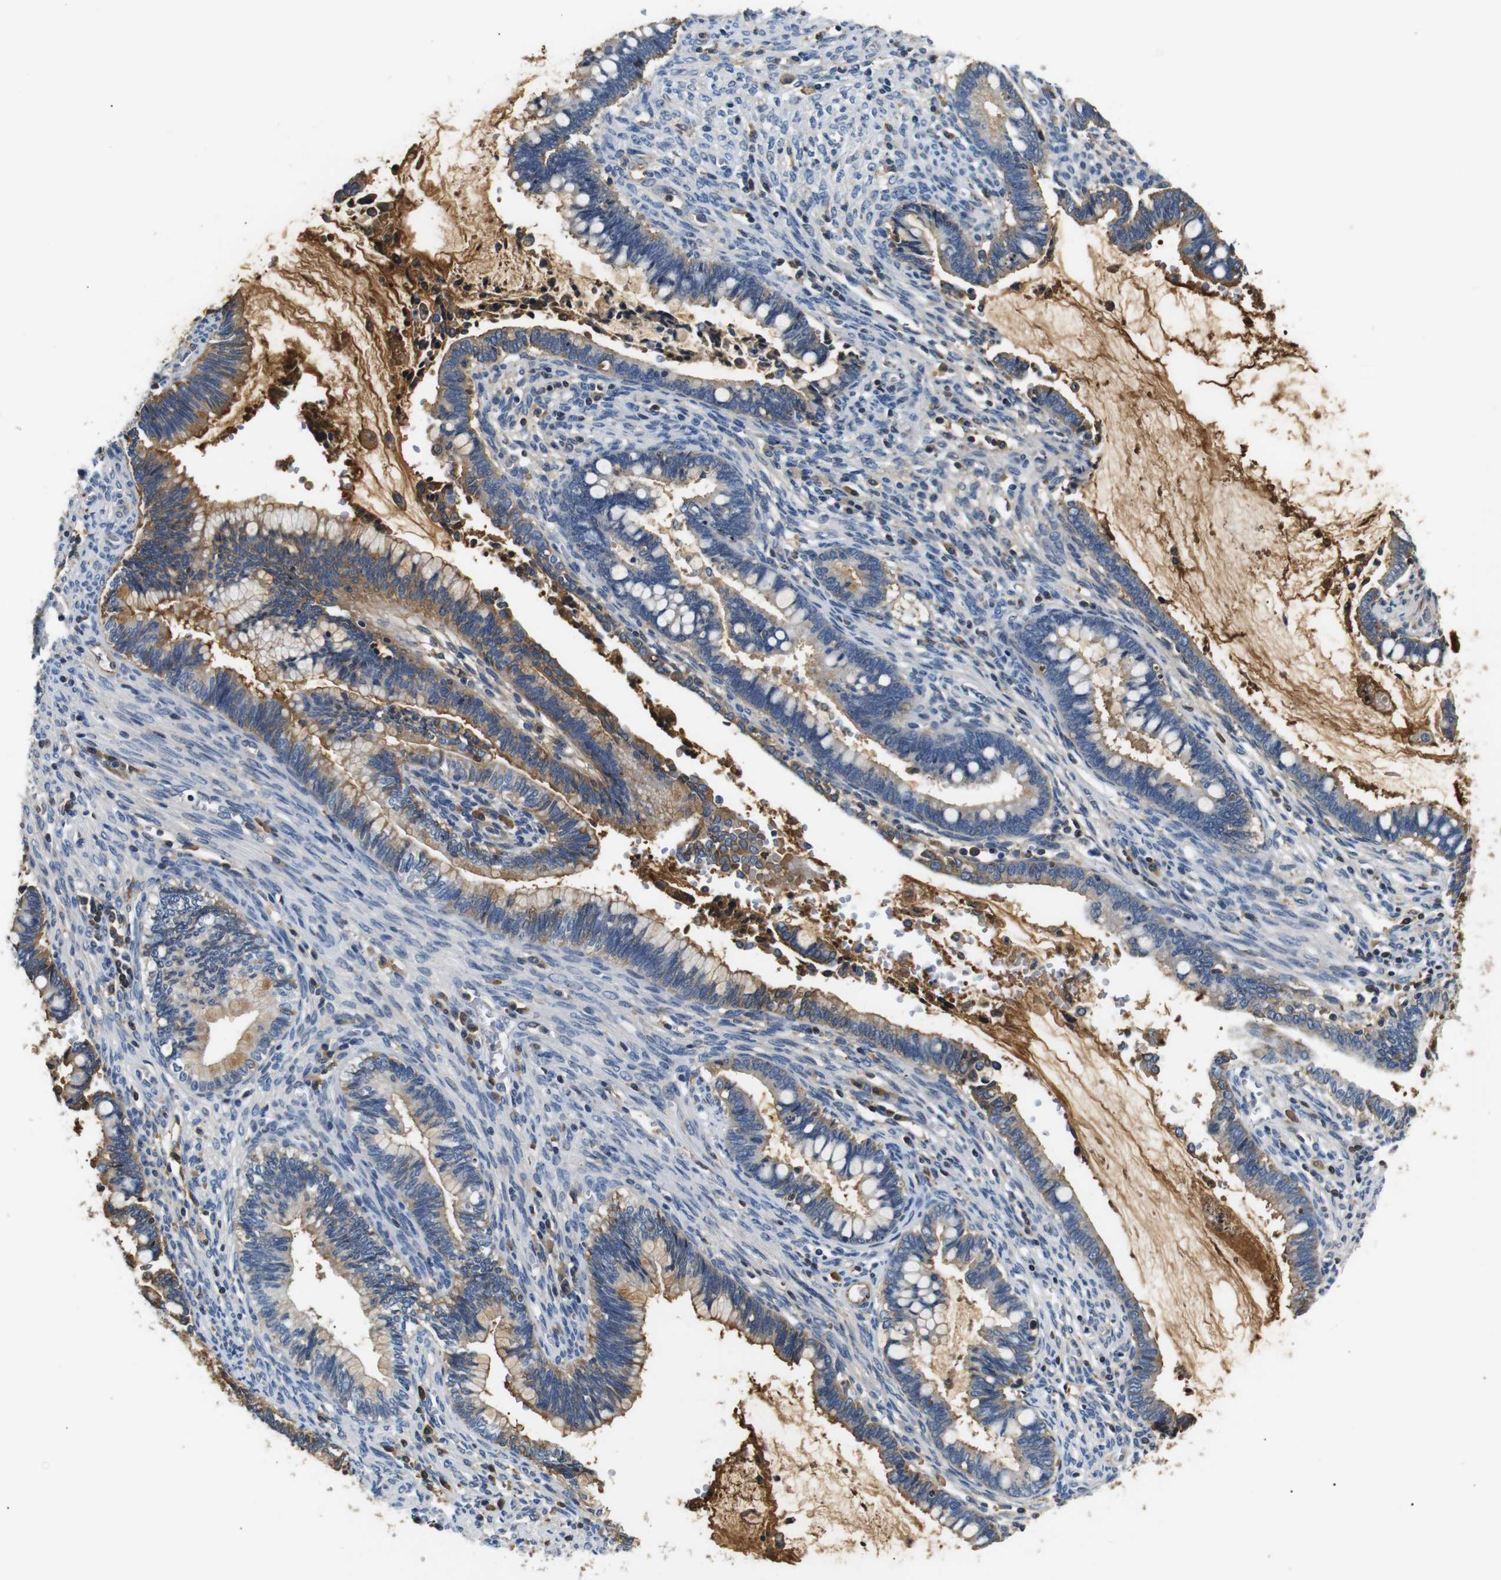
{"staining": {"intensity": "moderate", "quantity": "25%-75%", "location": "cytoplasmic/membranous"}, "tissue": "cervical cancer", "cell_type": "Tumor cells", "image_type": "cancer", "snomed": [{"axis": "morphology", "description": "Adenocarcinoma, NOS"}, {"axis": "topography", "description": "Cervix"}], "caption": "Adenocarcinoma (cervical) was stained to show a protein in brown. There is medium levels of moderate cytoplasmic/membranous expression in approximately 25%-75% of tumor cells.", "gene": "LHCGR", "patient": {"sex": "female", "age": 44}}